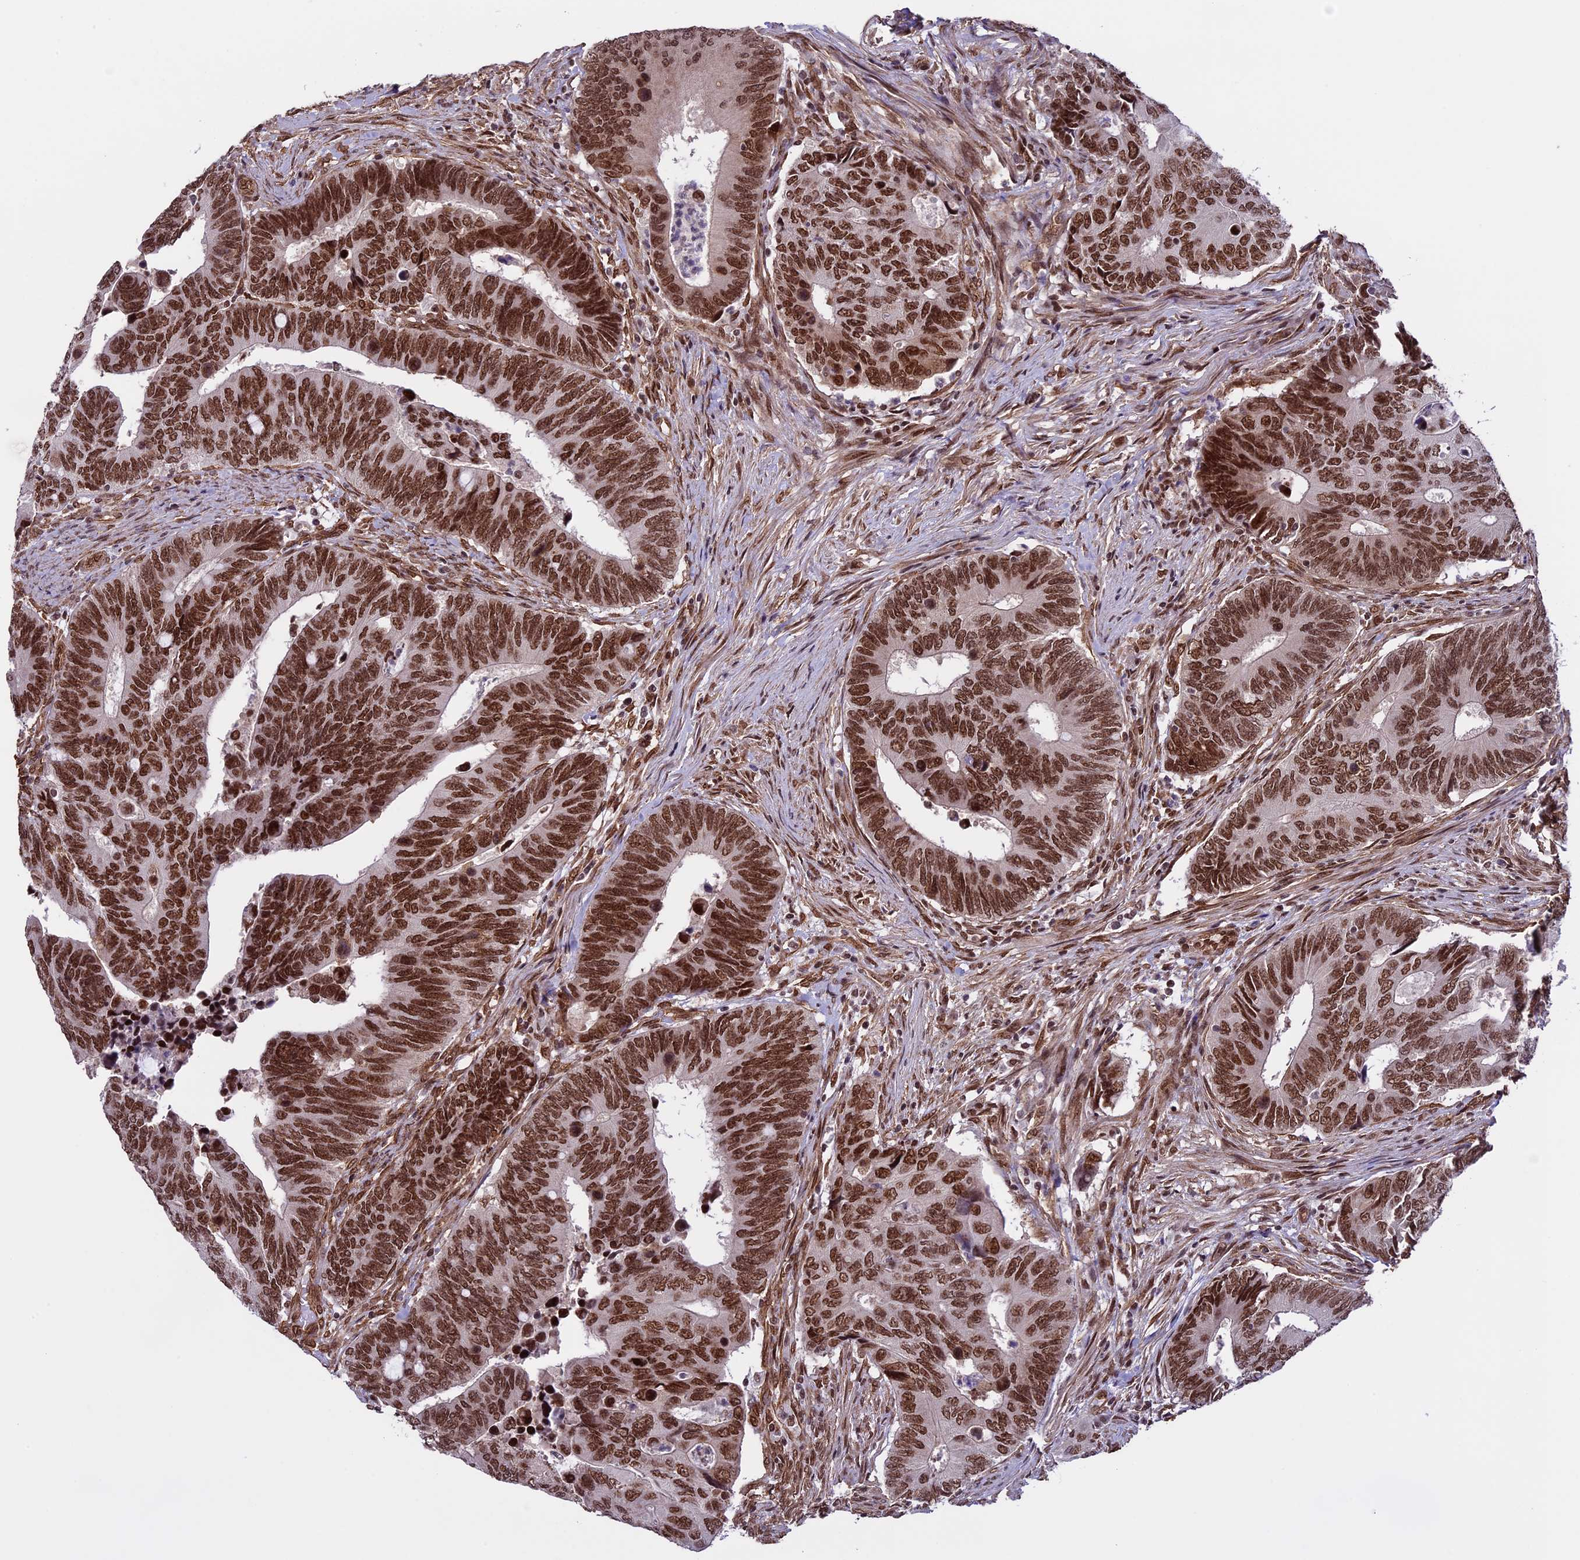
{"staining": {"intensity": "strong", "quantity": ">75%", "location": "nuclear"}, "tissue": "colorectal cancer", "cell_type": "Tumor cells", "image_type": "cancer", "snomed": [{"axis": "morphology", "description": "Adenocarcinoma, NOS"}, {"axis": "topography", "description": "Colon"}], "caption": "High-power microscopy captured an immunohistochemistry (IHC) image of colorectal cancer, revealing strong nuclear staining in approximately >75% of tumor cells.", "gene": "MPHOSPH8", "patient": {"sex": "male", "age": 87}}